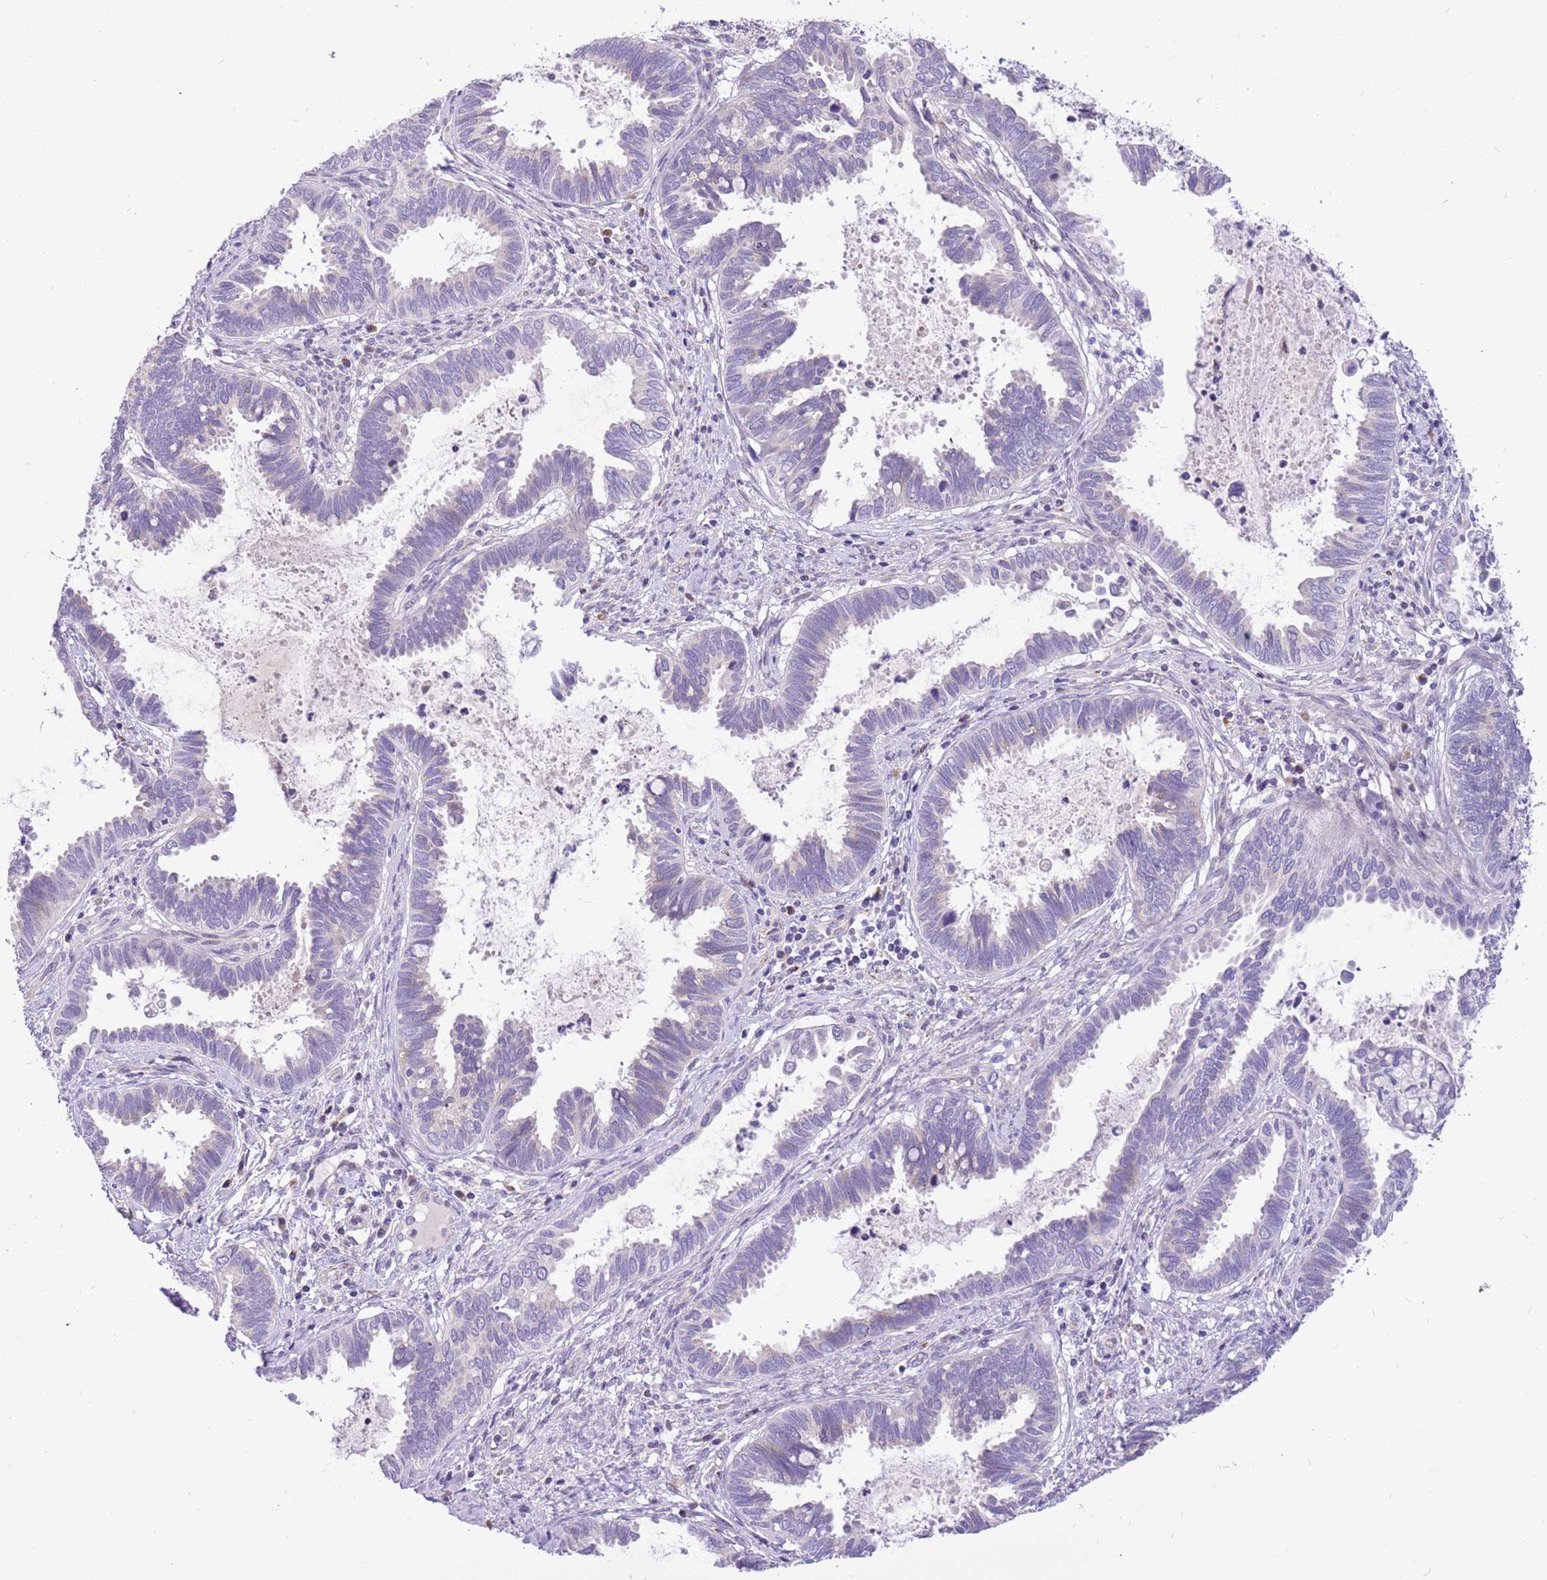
{"staining": {"intensity": "negative", "quantity": "none", "location": "none"}, "tissue": "cervical cancer", "cell_type": "Tumor cells", "image_type": "cancer", "snomed": [{"axis": "morphology", "description": "Adenocarcinoma, NOS"}, {"axis": "topography", "description": "Cervix"}], "caption": "Immunohistochemistry (IHC) micrograph of neoplastic tissue: human cervical cancer stained with DAB (3,3'-diaminobenzidine) shows no significant protein positivity in tumor cells.", "gene": "COX17", "patient": {"sex": "female", "age": 37}}